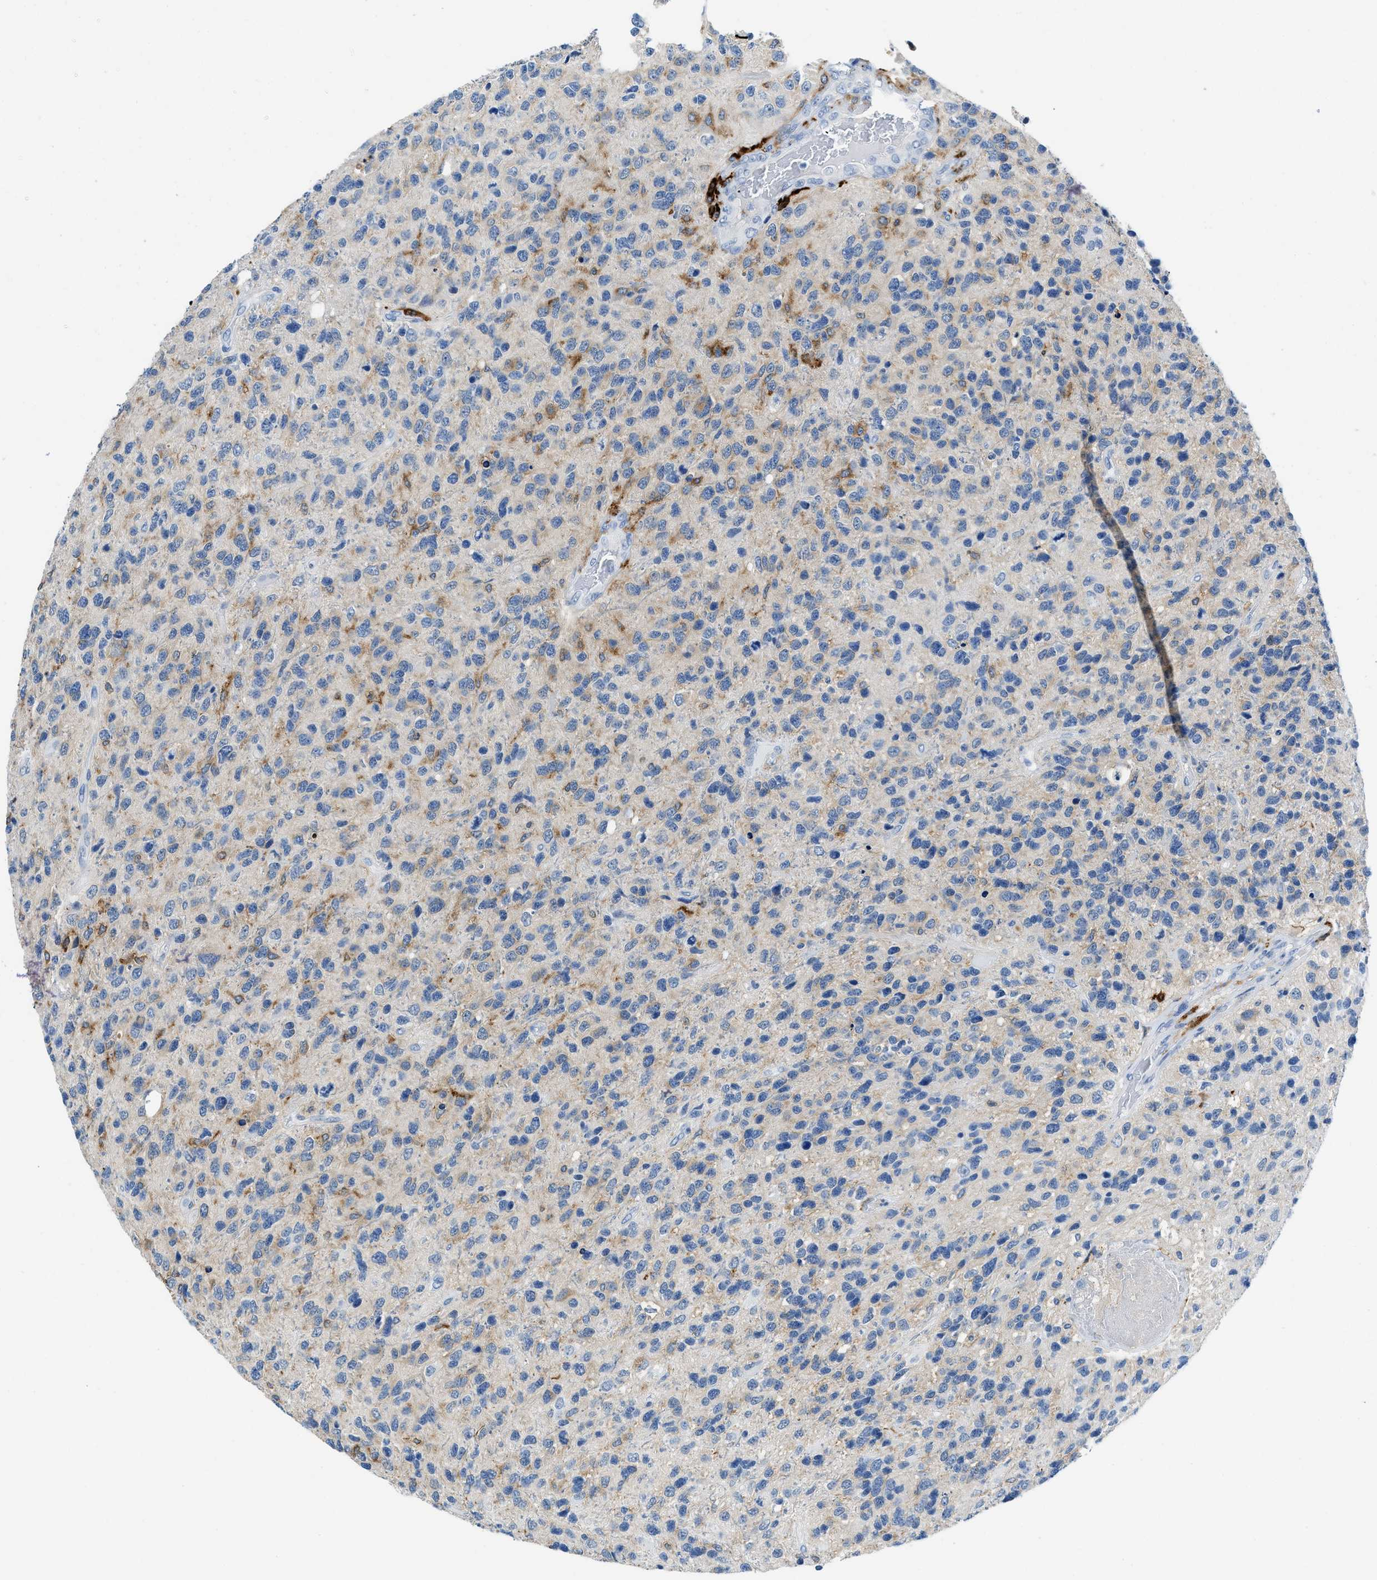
{"staining": {"intensity": "negative", "quantity": "none", "location": "none"}, "tissue": "glioma", "cell_type": "Tumor cells", "image_type": "cancer", "snomed": [{"axis": "morphology", "description": "Glioma, malignant, High grade"}, {"axis": "topography", "description": "Brain"}], "caption": "DAB immunohistochemical staining of glioma shows no significant expression in tumor cells.", "gene": "CD226", "patient": {"sex": "female", "age": 58}}